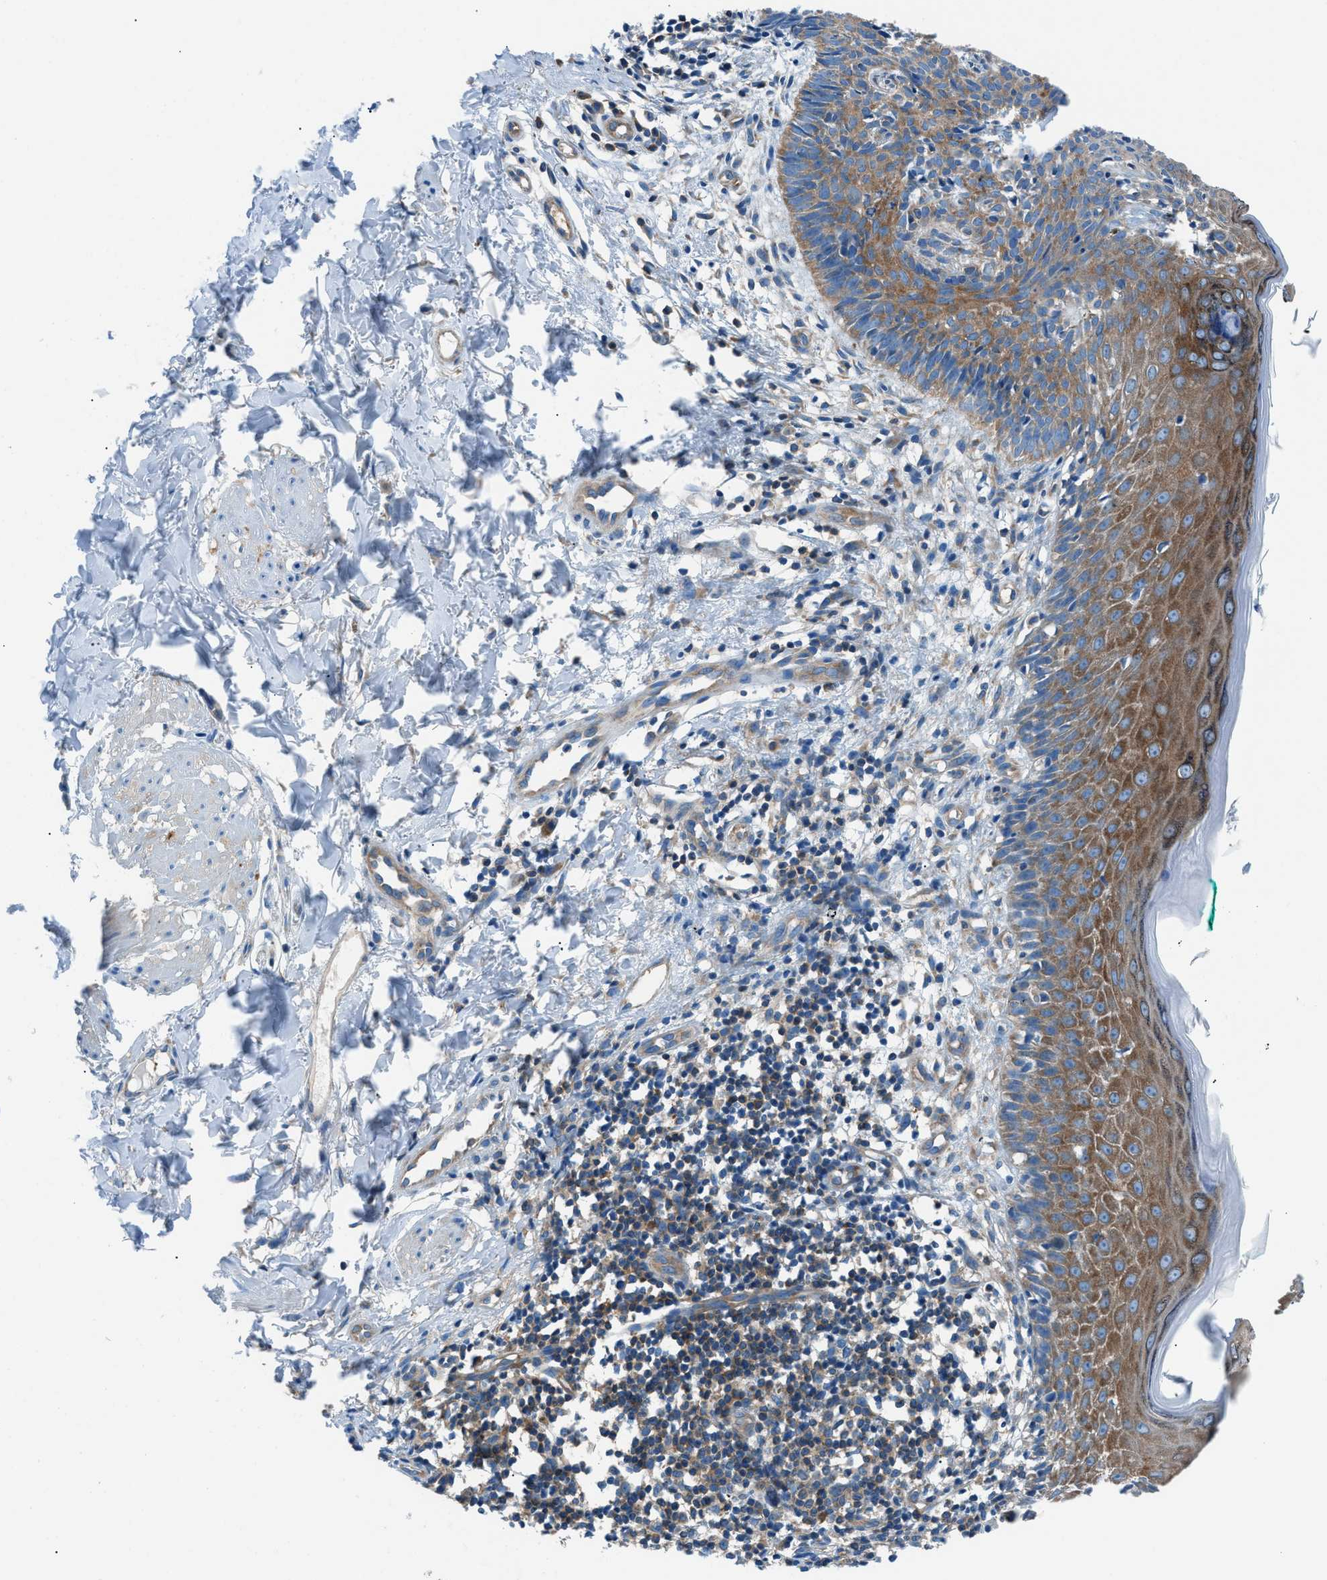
{"staining": {"intensity": "moderate", "quantity": ">75%", "location": "cytoplasmic/membranous"}, "tissue": "skin cancer", "cell_type": "Tumor cells", "image_type": "cancer", "snomed": [{"axis": "morphology", "description": "Basal cell carcinoma"}, {"axis": "topography", "description": "Skin"}], "caption": "Immunohistochemistry (IHC) micrograph of neoplastic tissue: skin basal cell carcinoma stained using IHC shows medium levels of moderate protein expression localized specifically in the cytoplasmic/membranous of tumor cells, appearing as a cytoplasmic/membranous brown color.", "gene": "SARS1", "patient": {"sex": "male", "age": 60}}